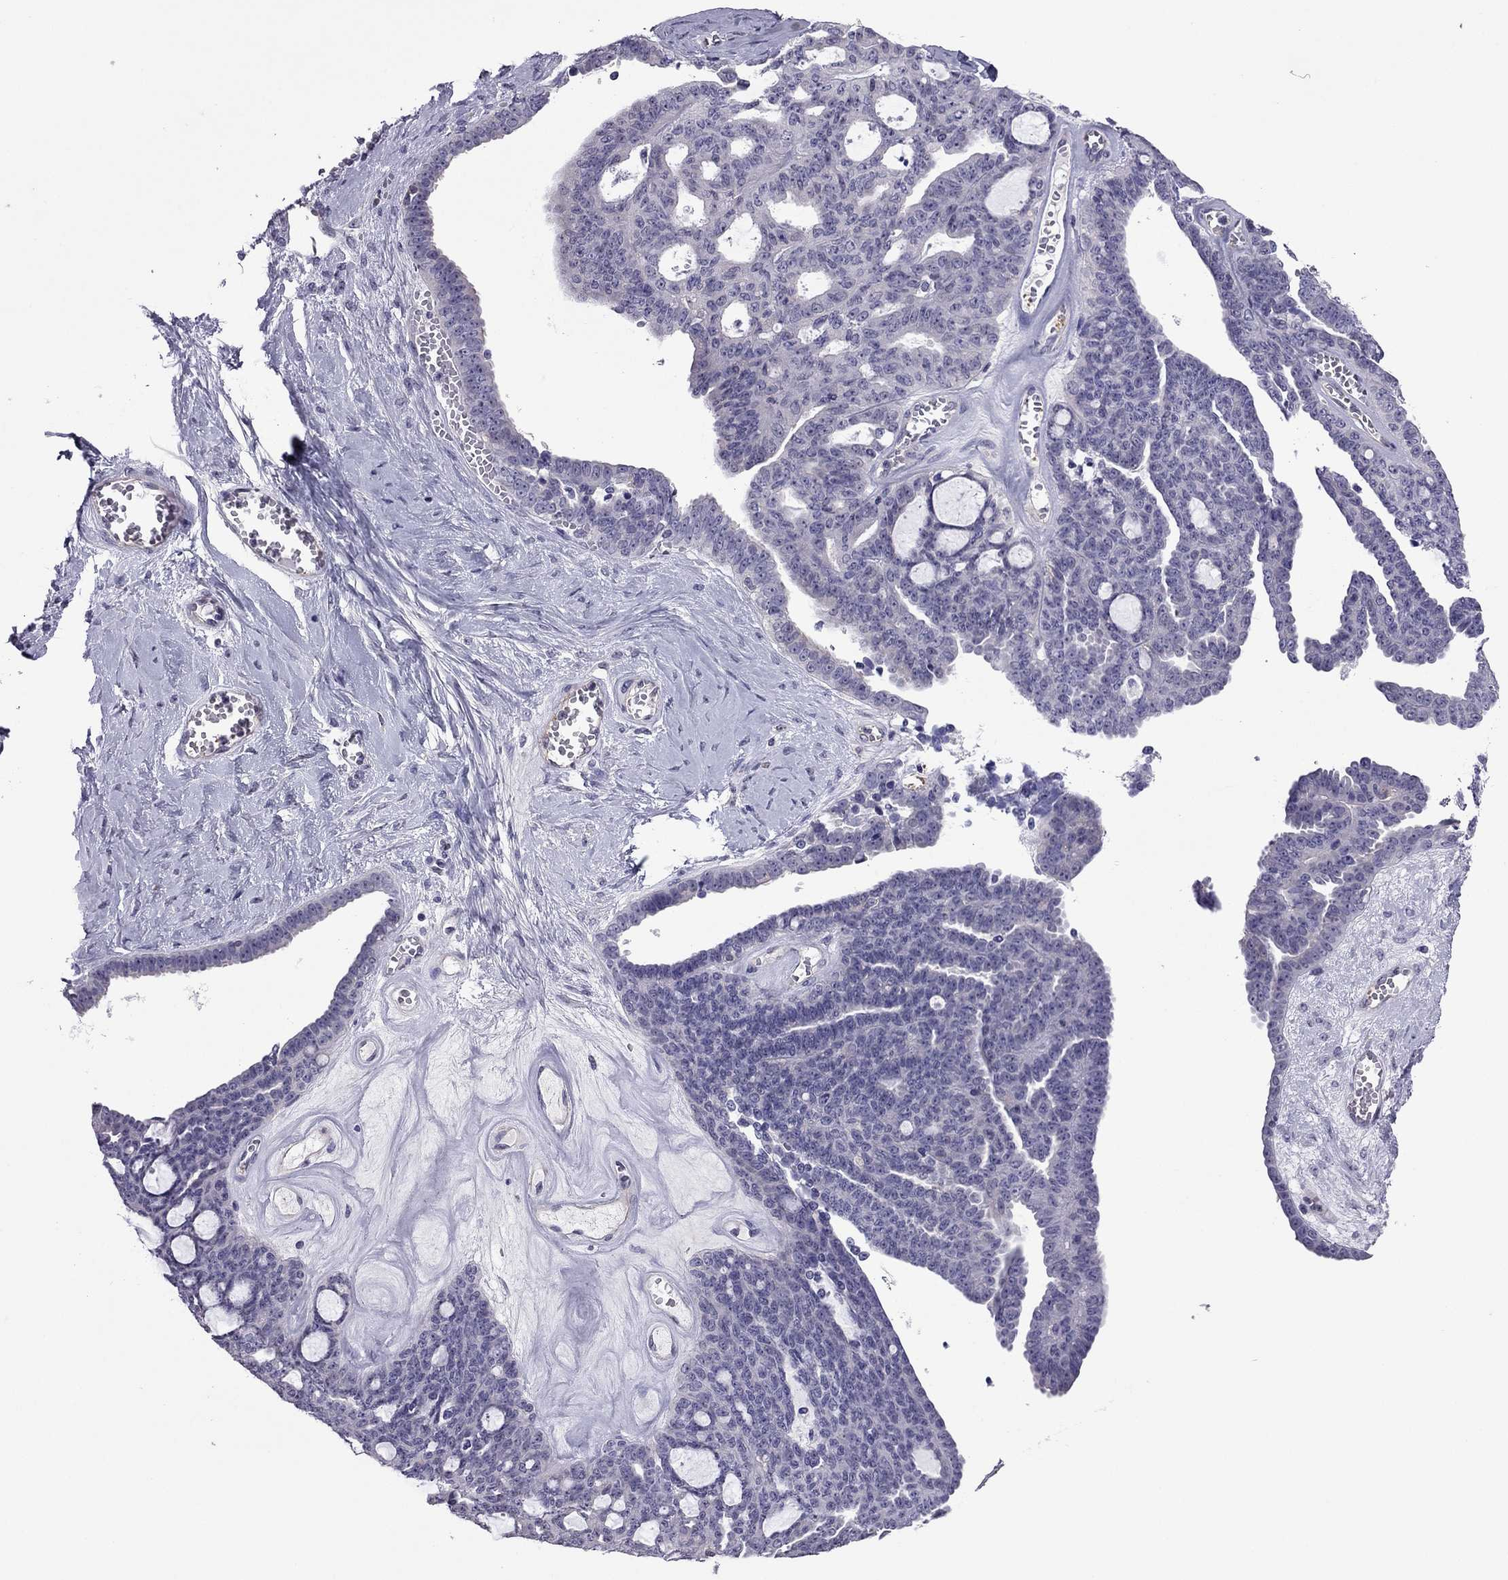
{"staining": {"intensity": "negative", "quantity": "none", "location": "none"}, "tissue": "ovarian cancer", "cell_type": "Tumor cells", "image_type": "cancer", "snomed": [{"axis": "morphology", "description": "Cystadenocarcinoma, serous, NOS"}, {"axis": "topography", "description": "Ovary"}], "caption": "A micrograph of human ovarian cancer is negative for staining in tumor cells.", "gene": "SLC16A8", "patient": {"sex": "female", "age": 71}}